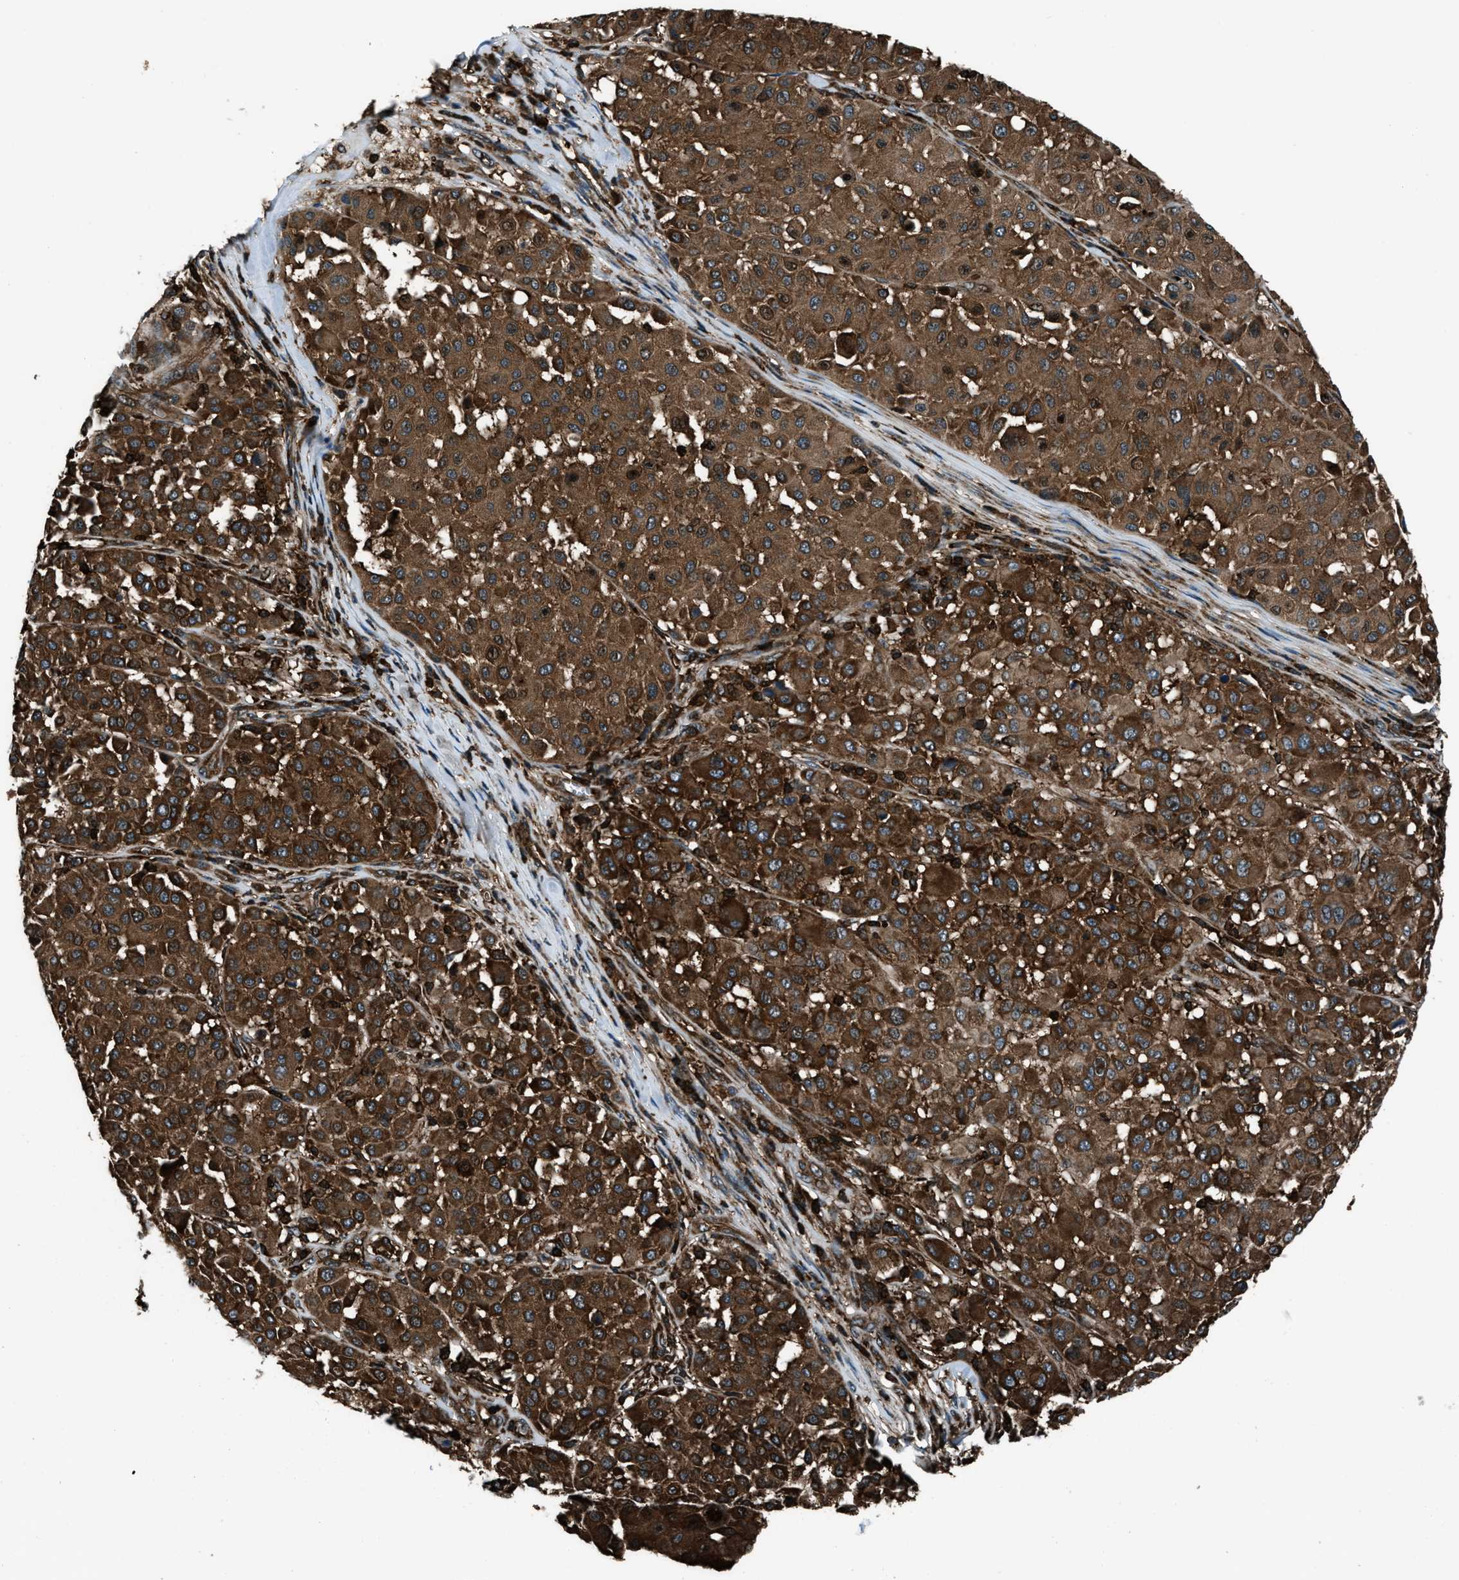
{"staining": {"intensity": "strong", "quantity": ">75%", "location": "cytoplasmic/membranous,nuclear"}, "tissue": "melanoma", "cell_type": "Tumor cells", "image_type": "cancer", "snomed": [{"axis": "morphology", "description": "Malignant melanoma, Metastatic site"}, {"axis": "topography", "description": "Soft tissue"}], "caption": "Strong cytoplasmic/membranous and nuclear protein positivity is appreciated in about >75% of tumor cells in malignant melanoma (metastatic site).", "gene": "SNX30", "patient": {"sex": "male", "age": 41}}